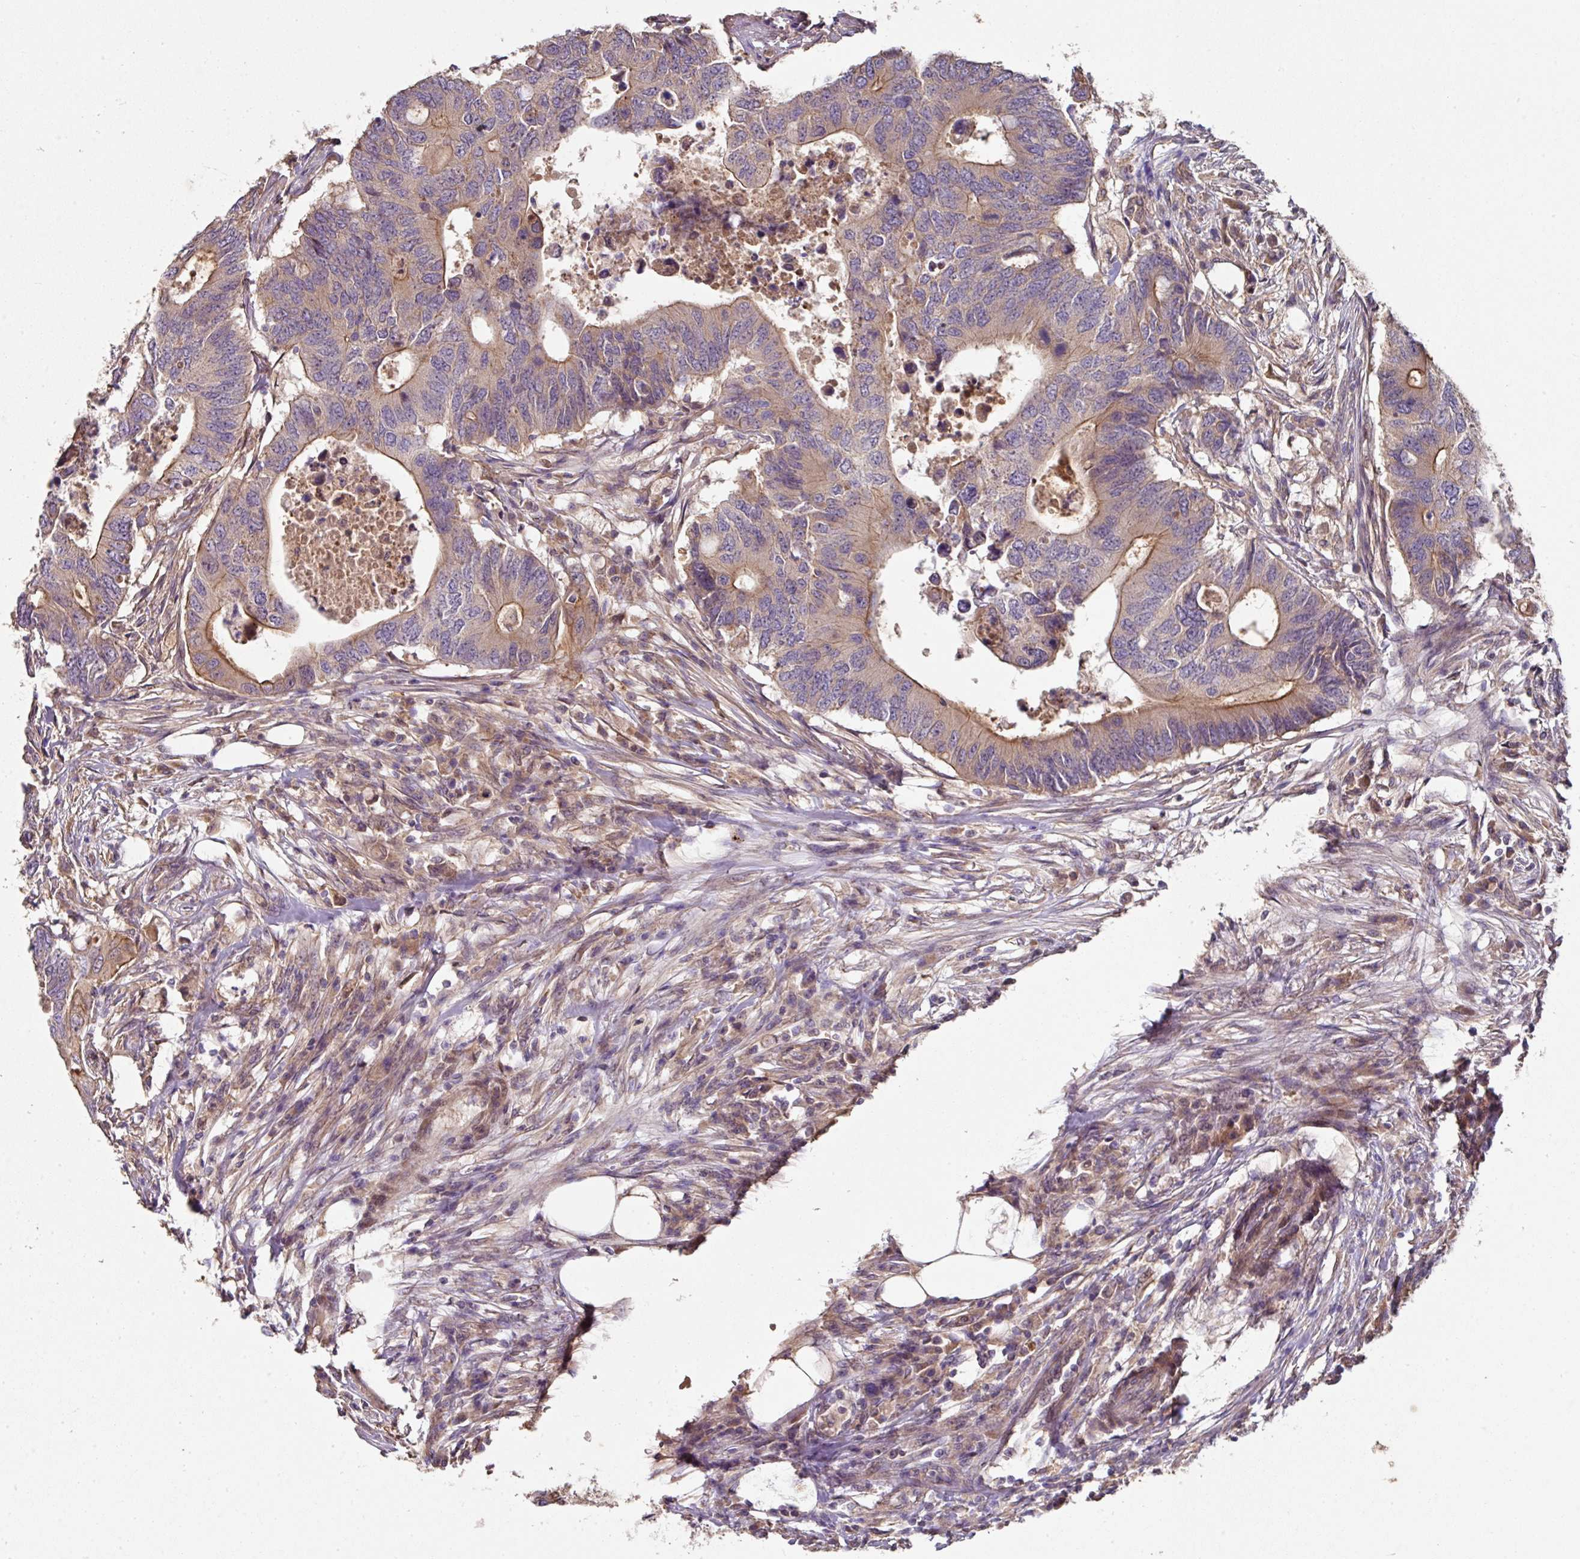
{"staining": {"intensity": "weak", "quantity": "25%-75%", "location": "cytoplasmic/membranous"}, "tissue": "colorectal cancer", "cell_type": "Tumor cells", "image_type": "cancer", "snomed": [{"axis": "morphology", "description": "Adenocarcinoma, NOS"}, {"axis": "topography", "description": "Colon"}], "caption": "Approximately 25%-75% of tumor cells in colorectal cancer show weak cytoplasmic/membranous protein staining as visualized by brown immunohistochemical staining.", "gene": "C4orf48", "patient": {"sex": "male", "age": 71}}